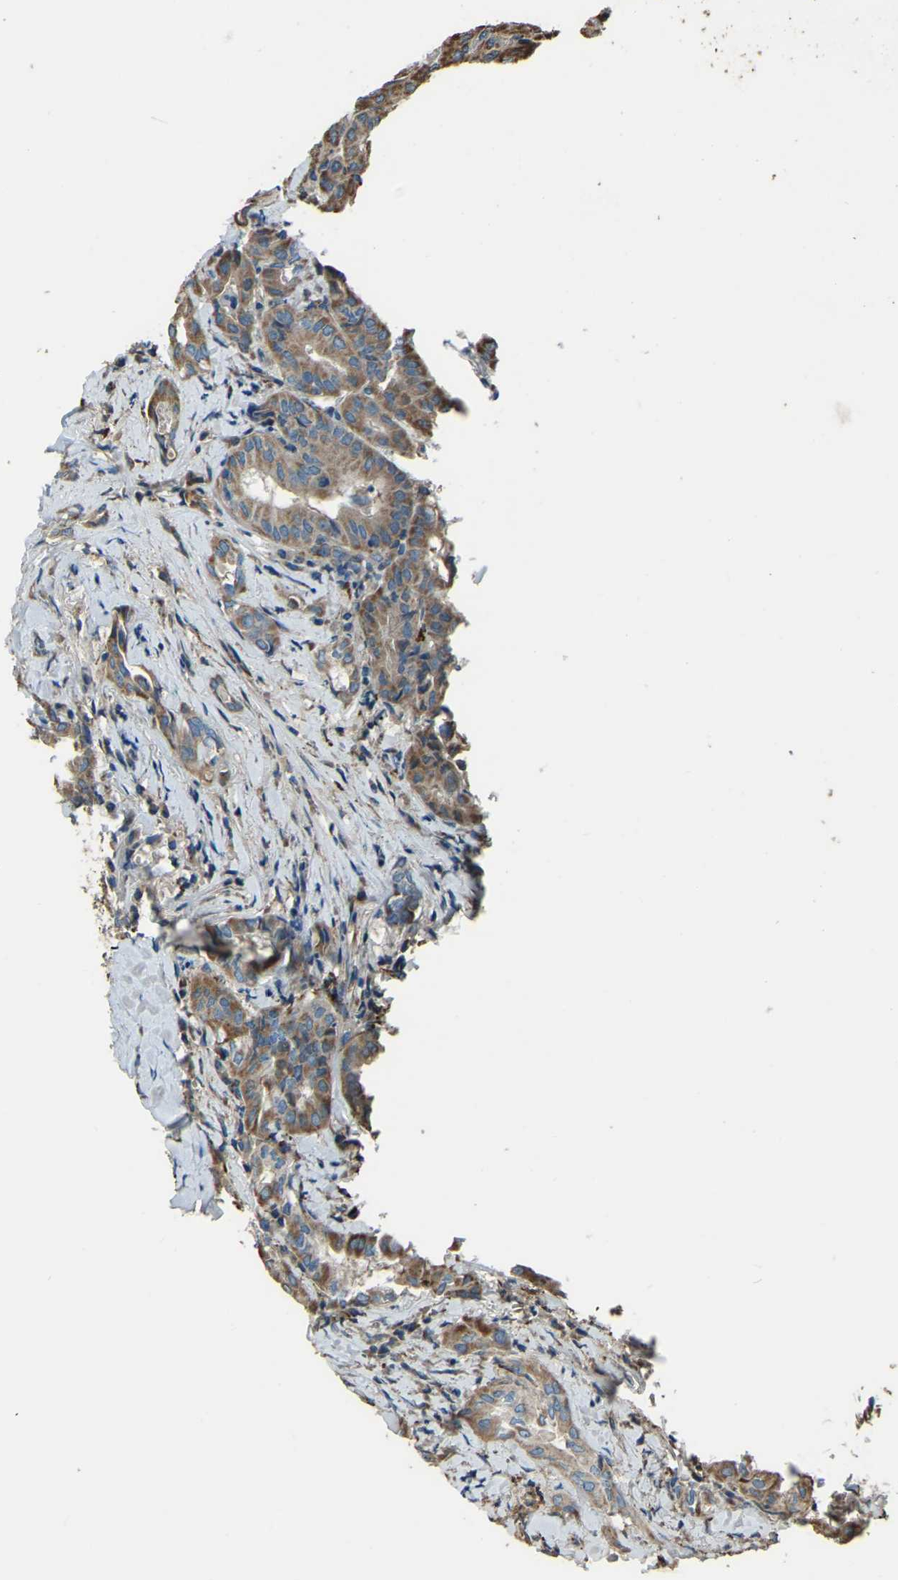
{"staining": {"intensity": "moderate", "quantity": ">75%", "location": "cytoplasmic/membranous"}, "tissue": "thyroid cancer", "cell_type": "Tumor cells", "image_type": "cancer", "snomed": [{"axis": "morphology", "description": "Papillary adenocarcinoma, NOS"}, {"axis": "topography", "description": "Thyroid gland"}], "caption": "Immunohistochemistry staining of thyroid papillary adenocarcinoma, which displays medium levels of moderate cytoplasmic/membranous positivity in about >75% of tumor cells indicating moderate cytoplasmic/membranous protein expression. The staining was performed using DAB (brown) for protein detection and nuclei were counterstained in hematoxylin (blue).", "gene": "COL3A1", "patient": {"sex": "female", "age": 42}}